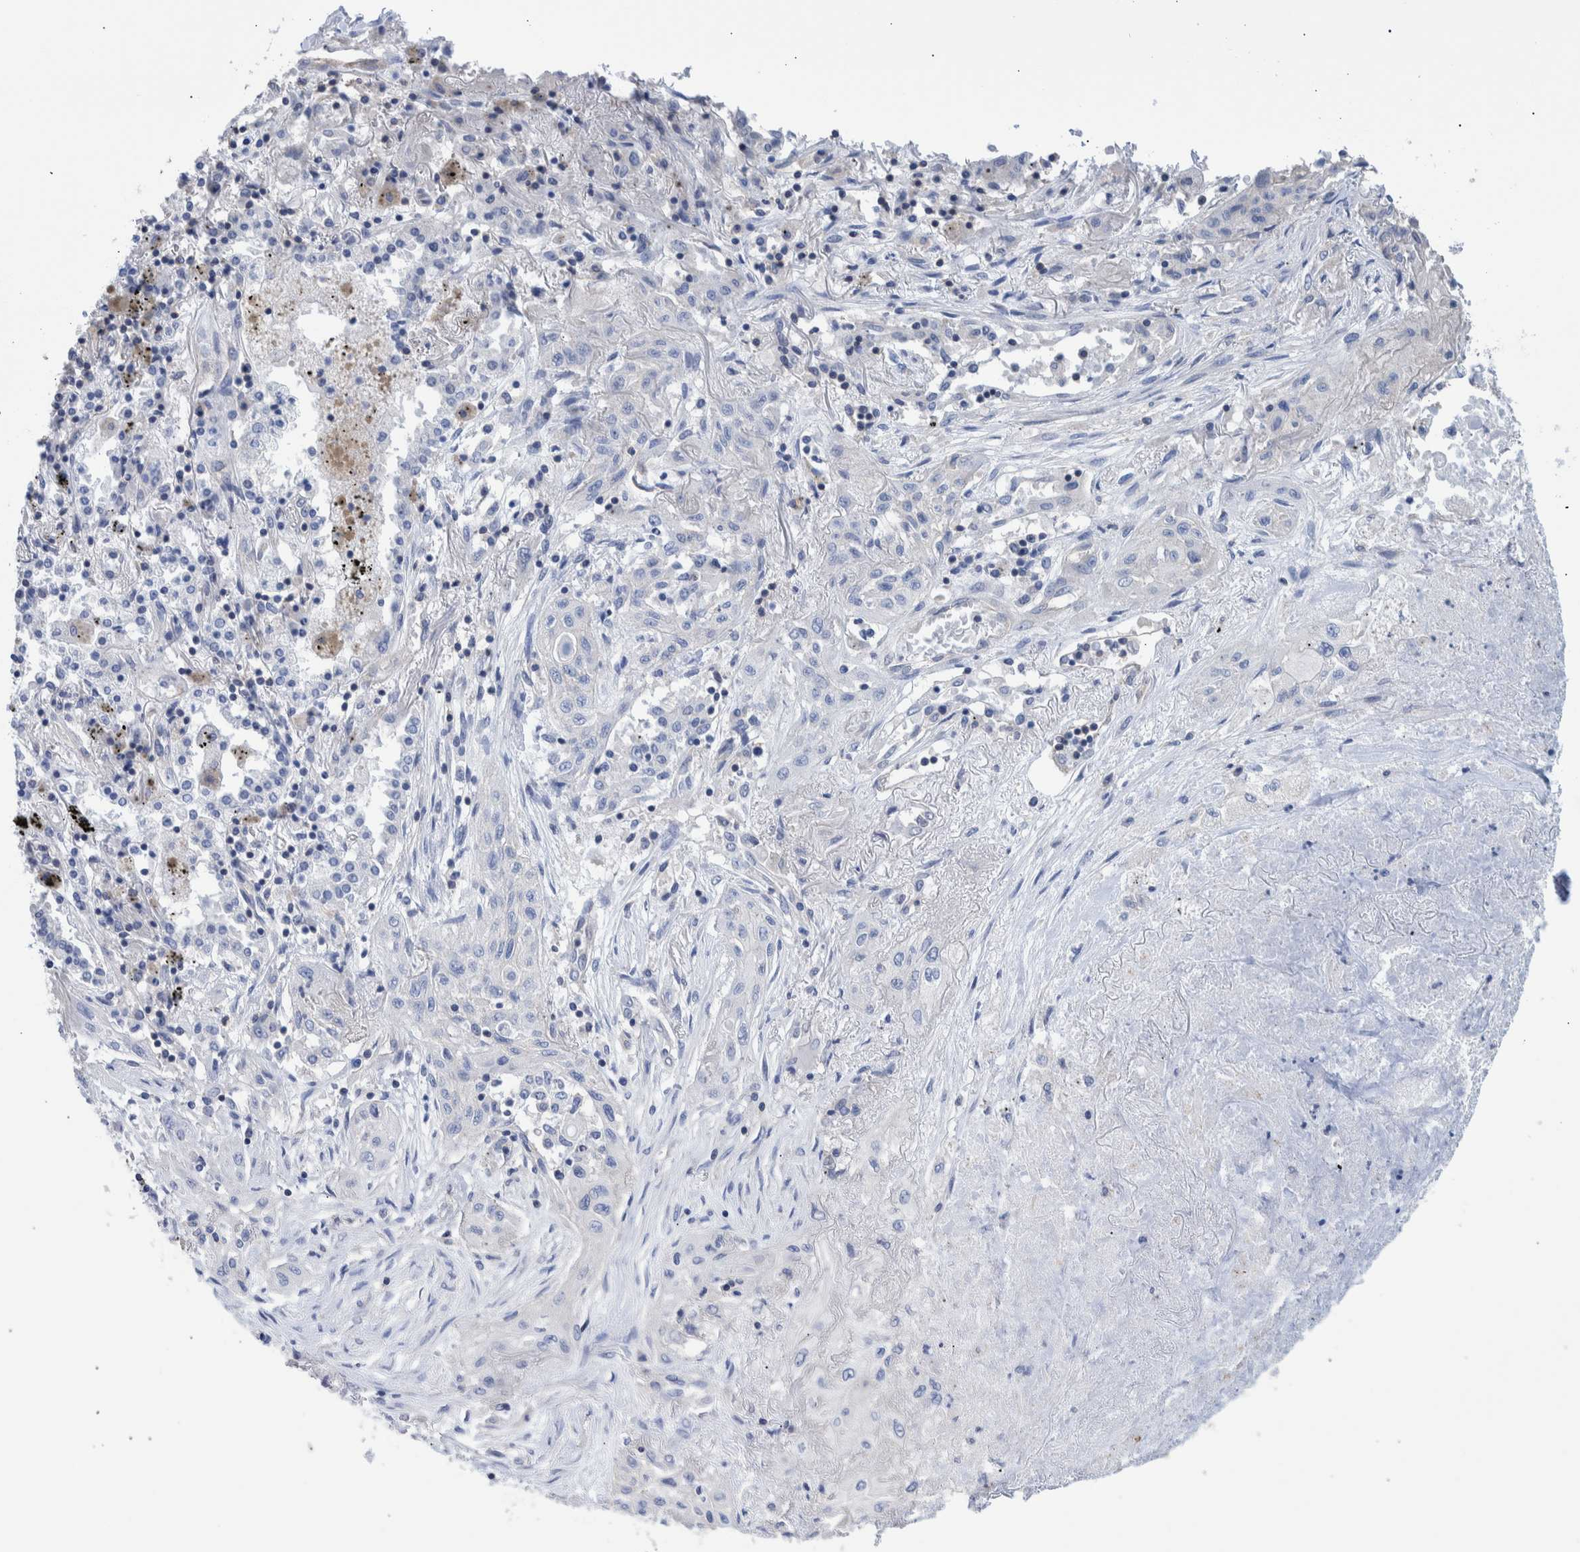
{"staining": {"intensity": "negative", "quantity": "none", "location": "none"}, "tissue": "lung cancer", "cell_type": "Tumor cells", "image_type": "cancer", "snomed": [{"axis": "morphology", "description": "Squamous cell carcinoma, NOS"}, {"axis": "topography", "description": "Lung"}], "caption": "This is a image of IHC staining of lung cancer (squamous cell carcinoma), which shows no expression in tumor cells.", "gene": "PPP3CC", "patient": {"sex": "female", "age": 47}}